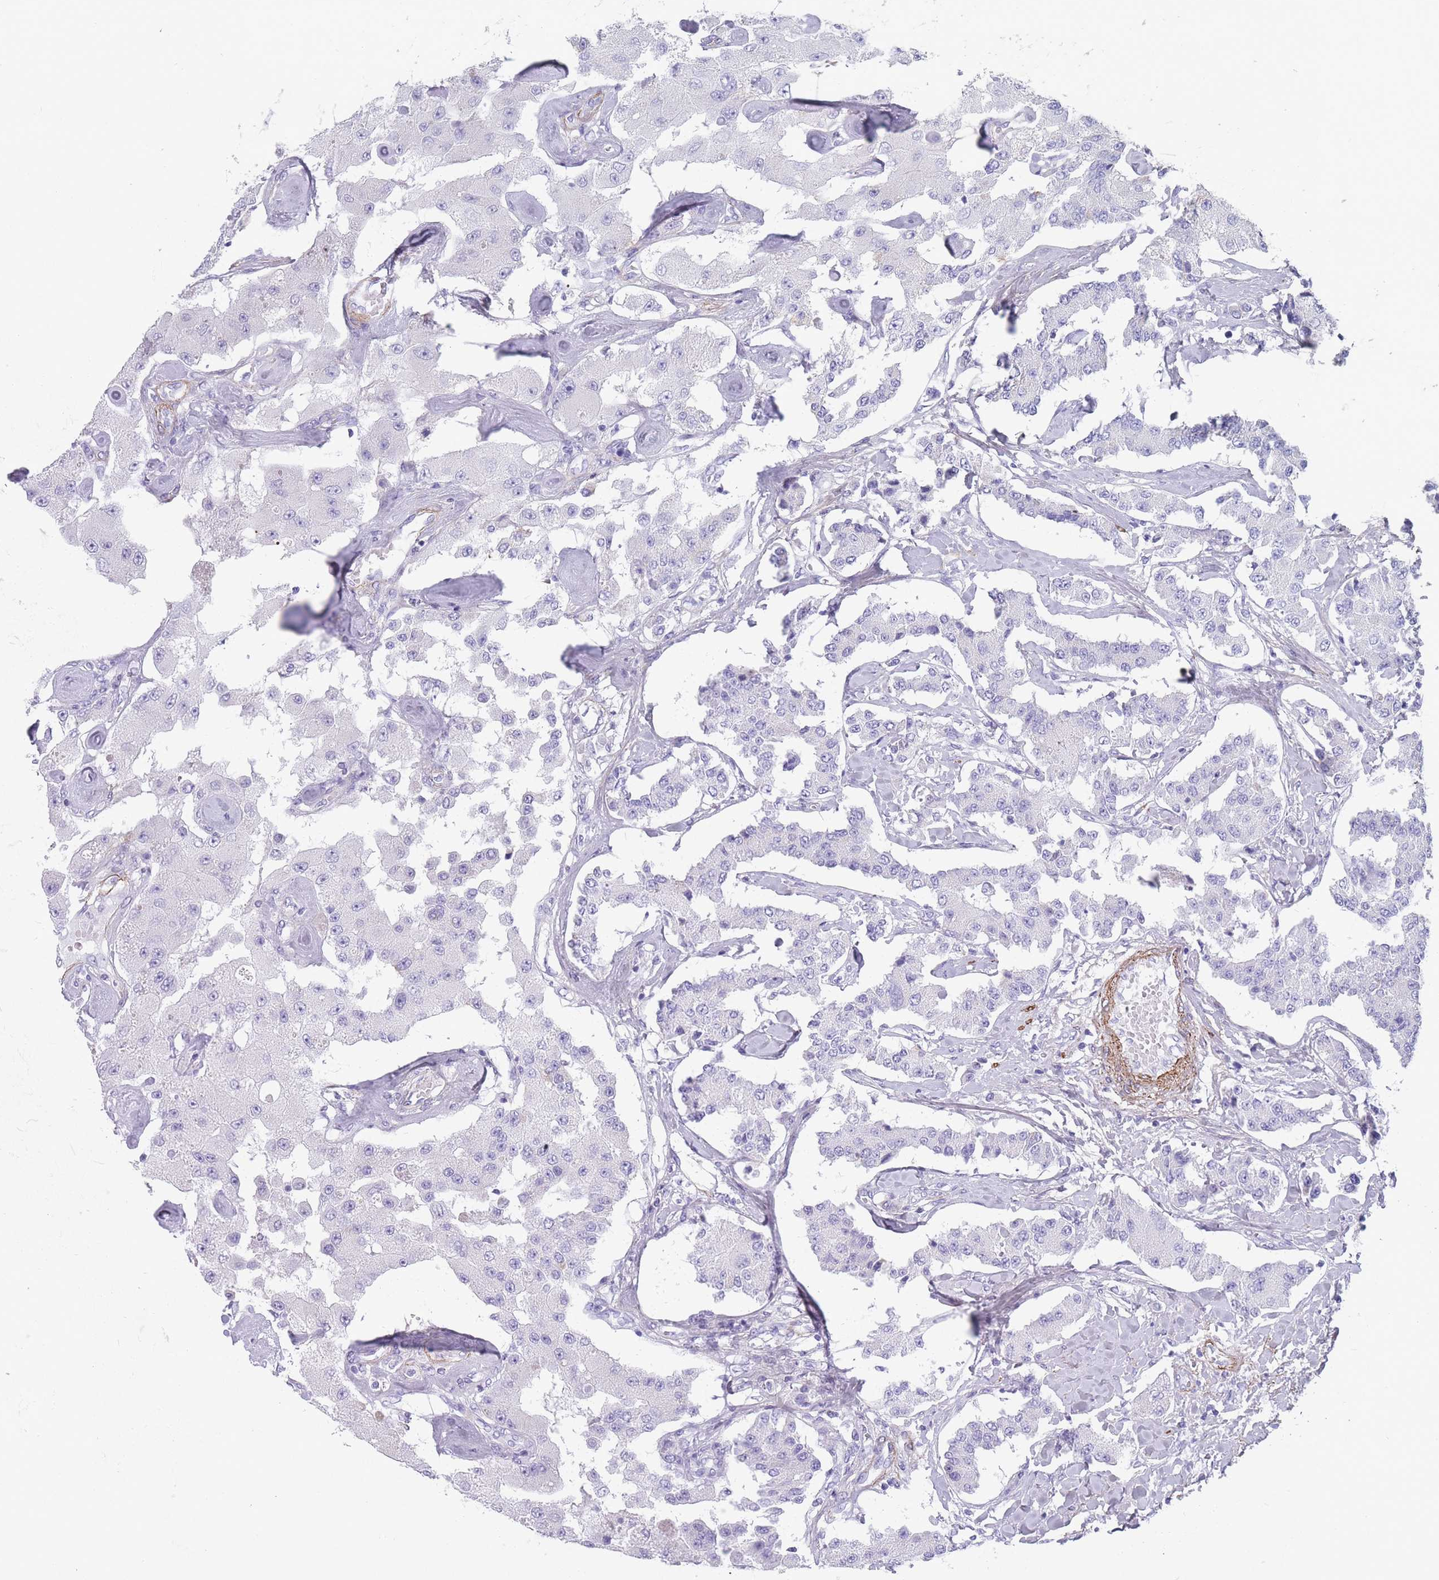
{"staining": {"intensity": "negative", "quantity": "none", "location": "none"}, "tissue": "carcinoid", "cell_type": "Tumor cells", "image_type": "cancer", "snomed": [{"axis": "morphology", "description": "Carcinoid, malignant, NOS"}, {"axis": "topography", "description": "Pancreas"}], "caption": "The IHC histopathology image has no significant staining in tumor cells of carcinoid tissue. (DAB immunohistochemistry (IHC) visualized using brightfield microscopy, high magnification).", "gene": "FPGS", "patient": {"sex": "male", "age": 41}}